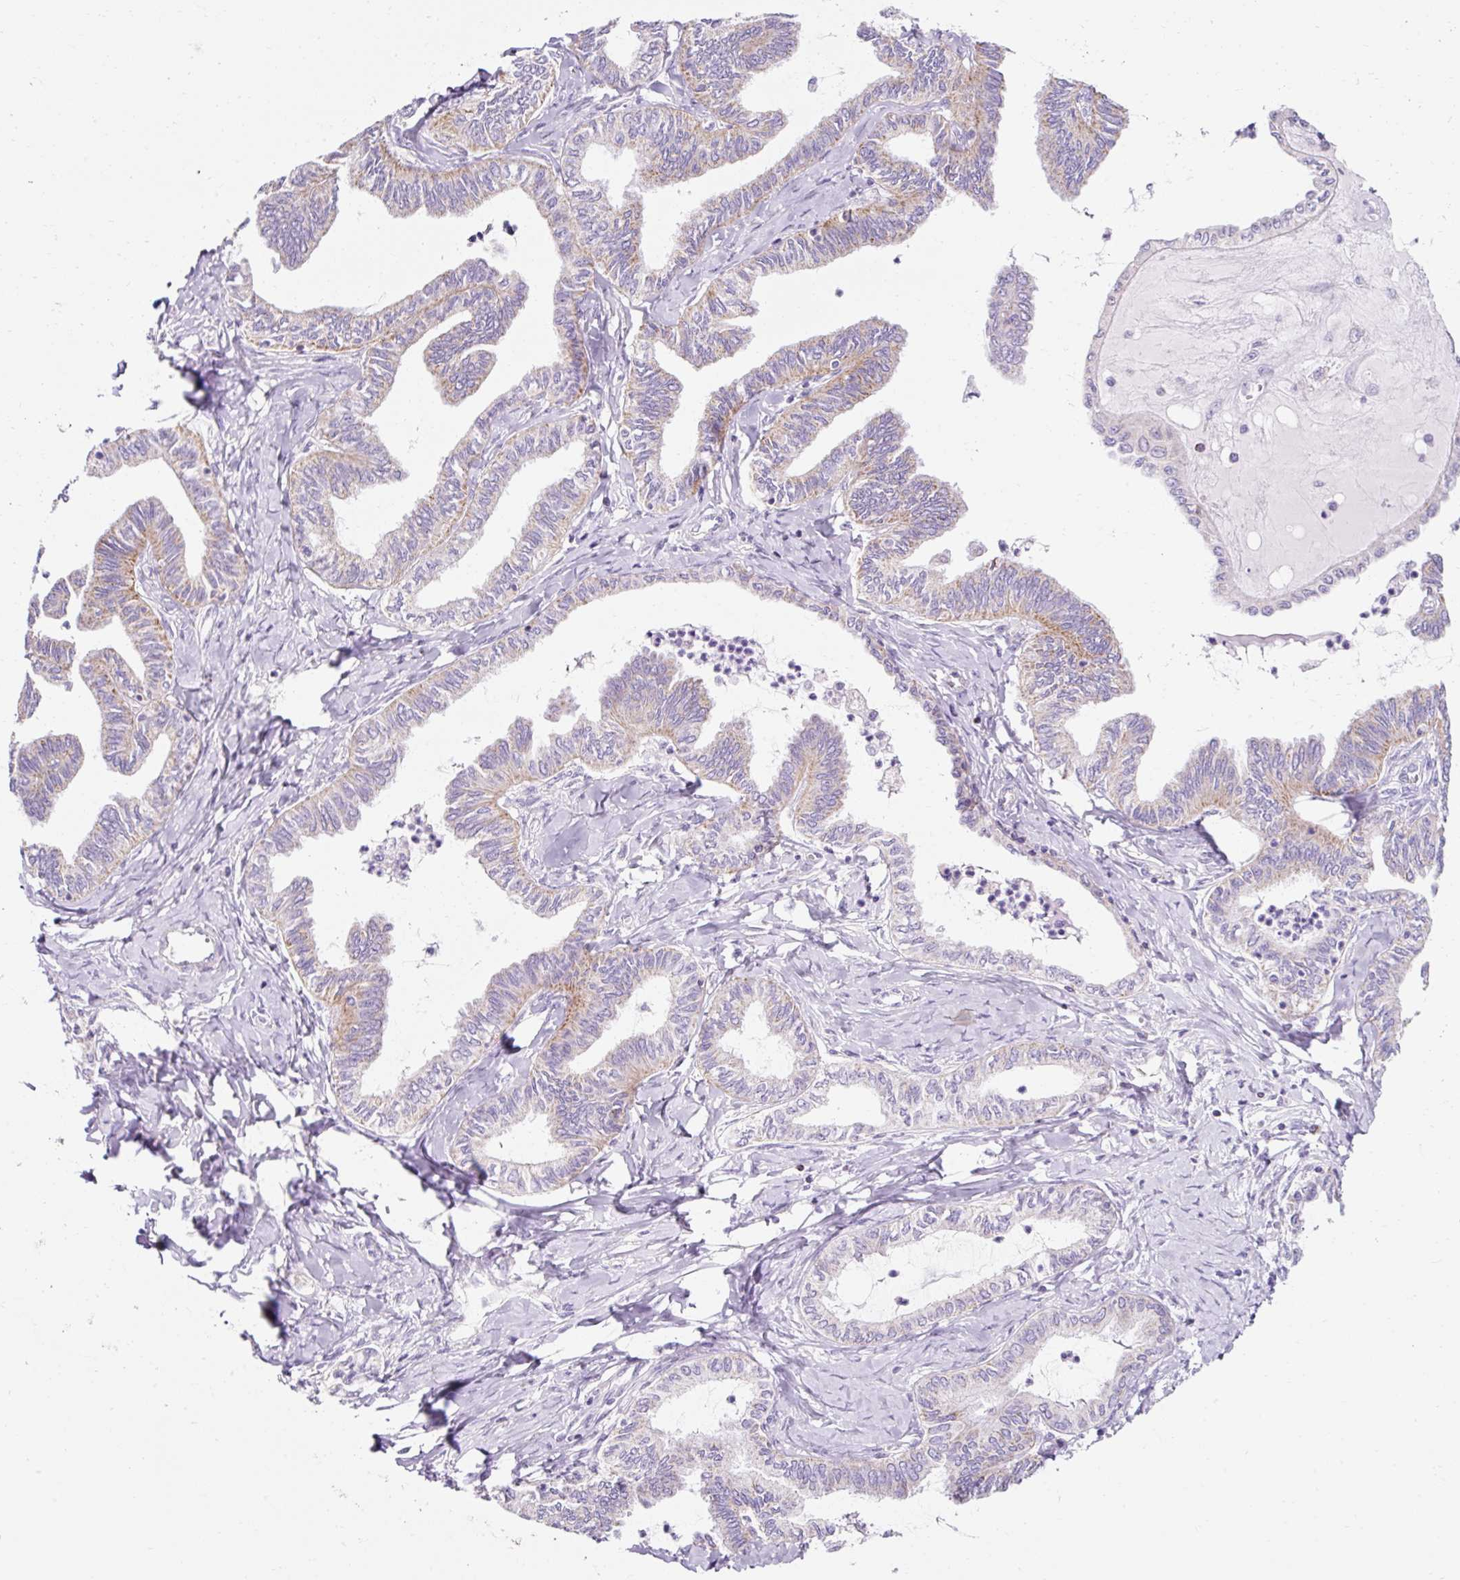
{"staining": {"intensity": "weak", "quantity": "25%-75%", "location": "cytoplasmic/membranous"}, "tissue": "ovarian cancer", "cell_type": "Tumor cells", "image_type": "cancer", "snomed": [{"axis": "morphology", "description": "Carcinoma, endometroid"}, {"axis": "topography", "description": "Ovary"}], "caption": "A histopathology image of endometroid carcinoma (ovarian) stained for a protein demonstrates weak cytoplasmic/membranous brown staining in tumor cells.", "gene": "PLPP2", "patient": {"sex": "female", "age": 70}}